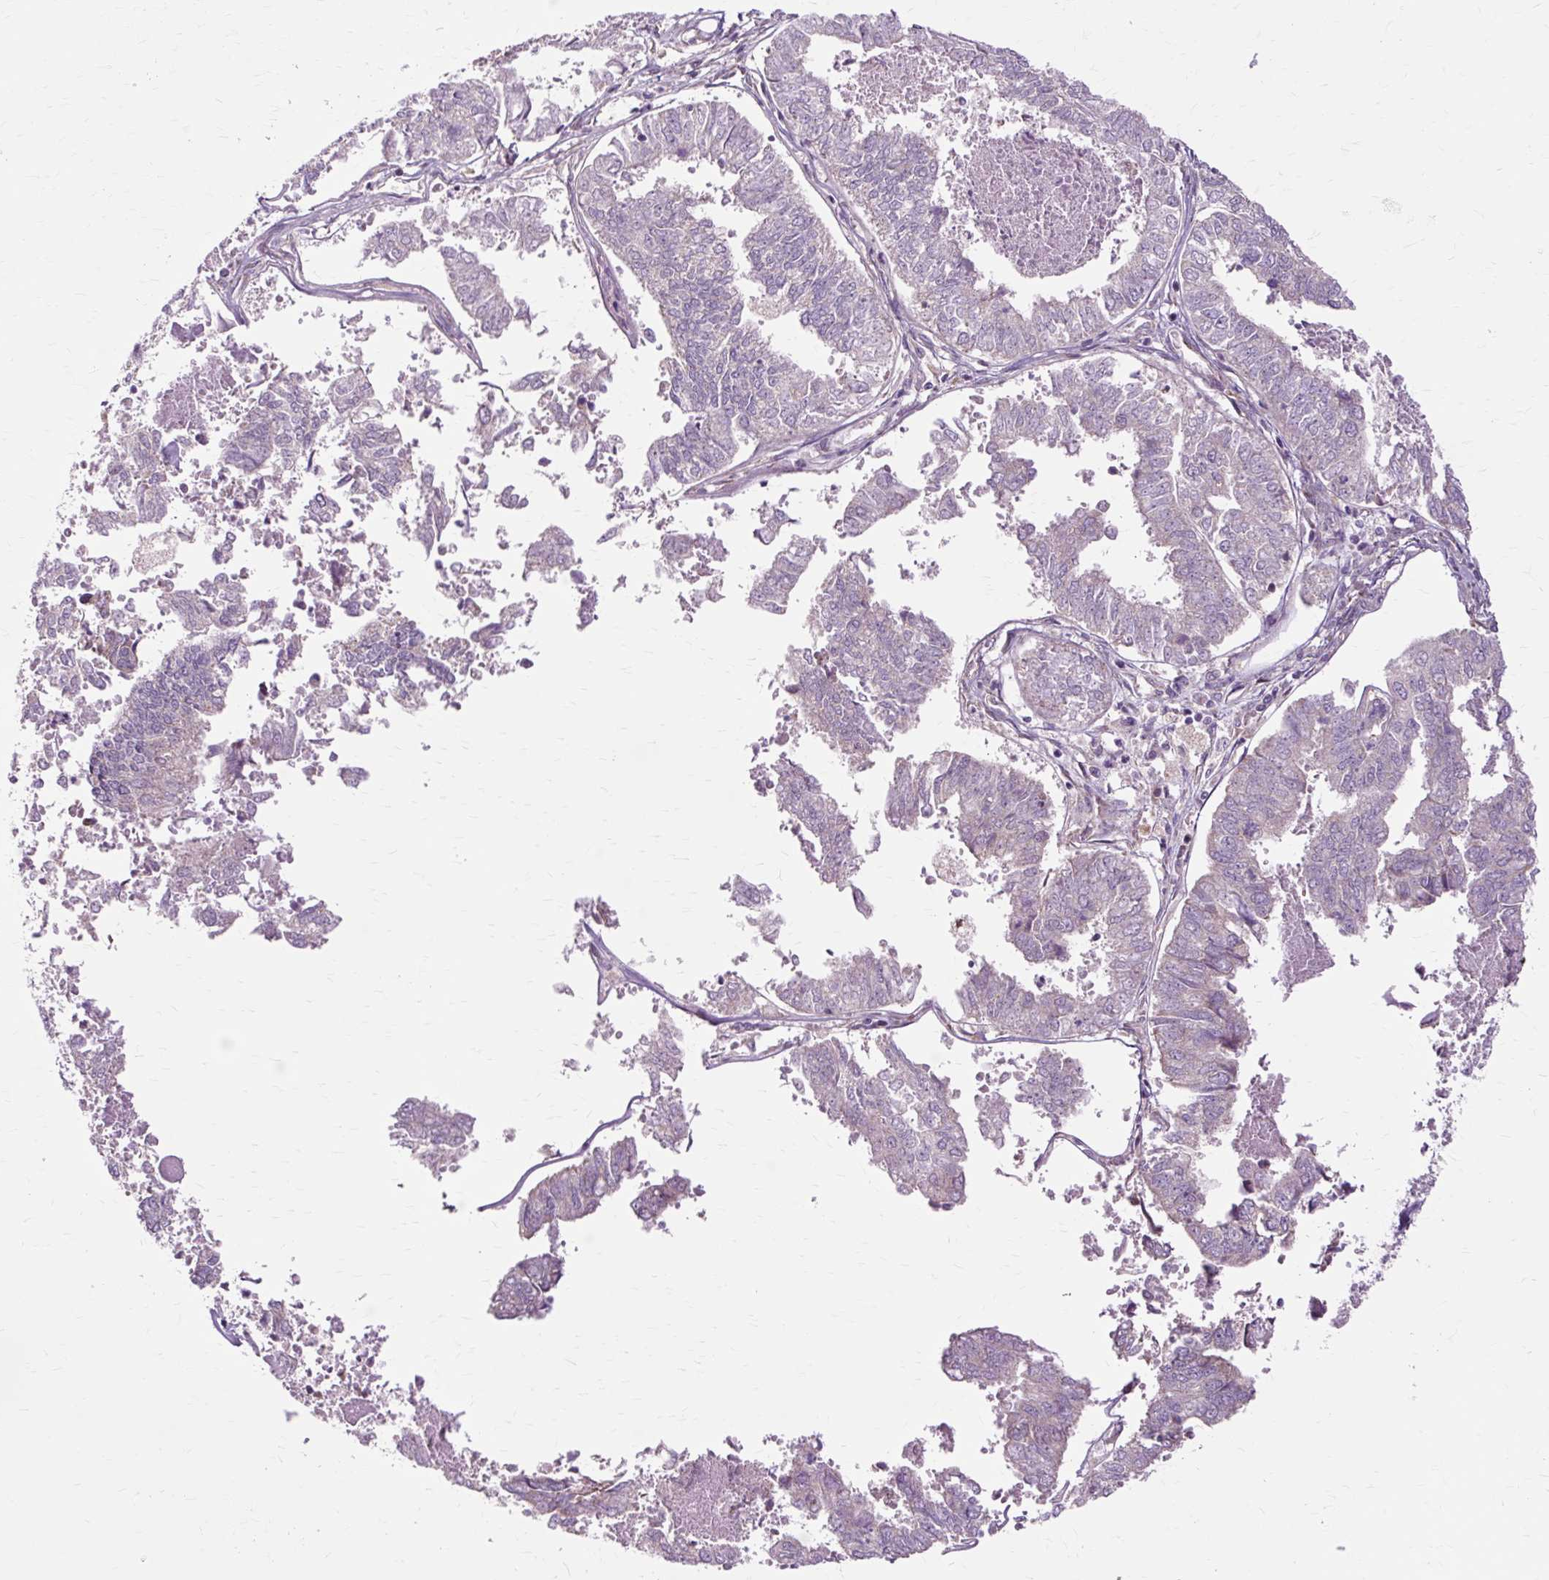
{"staining": {"intensity": "negative", "quantity": "none", "location": "none"}, "tissue": "endometrial cancer", "cell_type": "Tumor cells", "image_type": "cancer", "snomed": [{"axis": "morphology", "description": "Adenocarcinoma, NOS"}, {"axis": "topography", "description": "Endometrium"}], "caption": "Tumor cells show no significant protein positivity in endometrial cancer.", "gene": "PDZD2", "patient": {"sex": "female", "age": 73}}